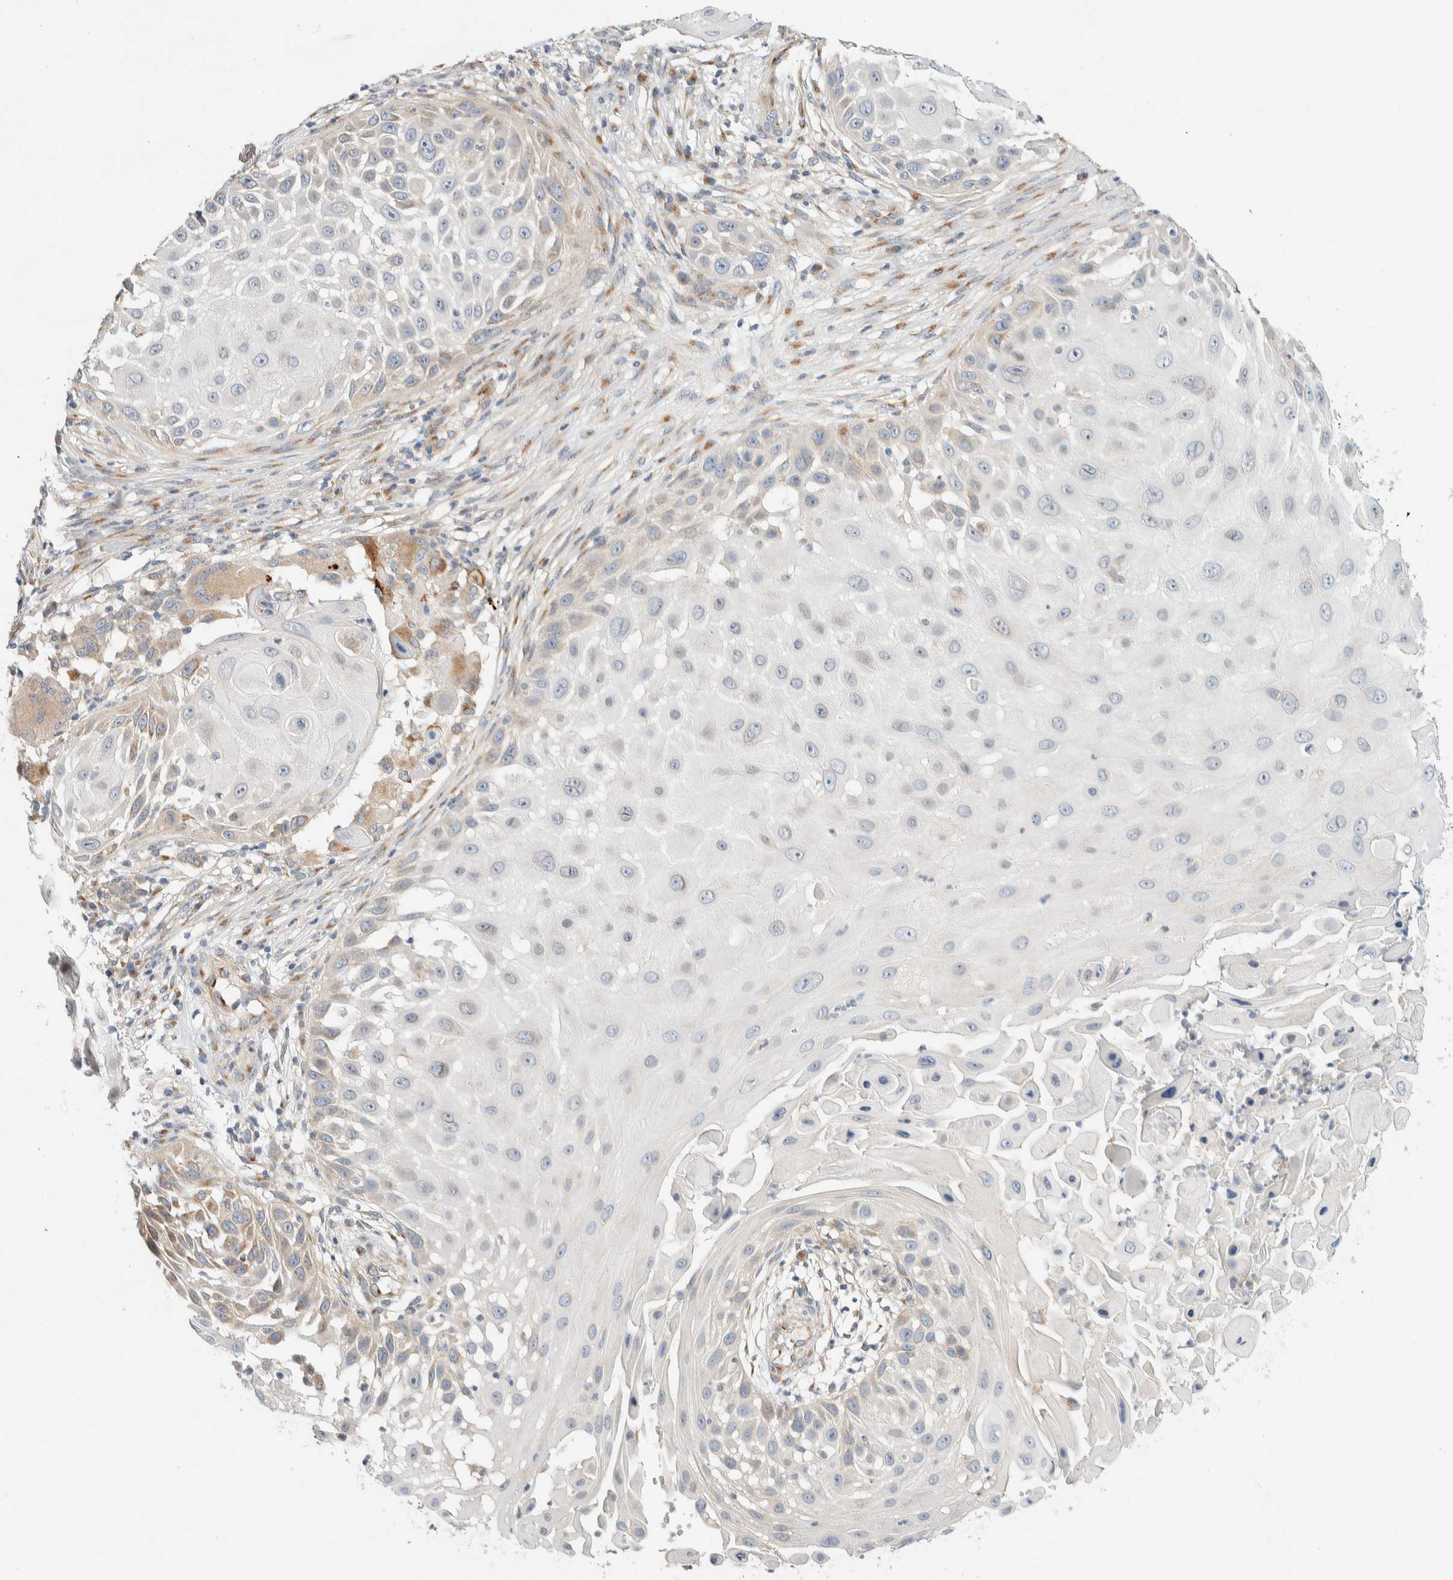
{"staining": {"intensity": "weak", "quantity": "<25%", "location": "cytoplasmic/membranous"}, "tissue": "skin cancer", "cell_type": "Tumor cells", "image_type": "cancer", "snomed": [{"axis": "morphology", "description": "Squamous cell carcinoma, NOS"}, {"axis": "topography", "description": "Skin"}], "caption": "Immunohistochemical staining of skin cancer (squamous cell carcinoma) shows no significant positivity in tumor cells.", "gene": "TMEM184B", "patient": {"sex": "female", "age": 44}}